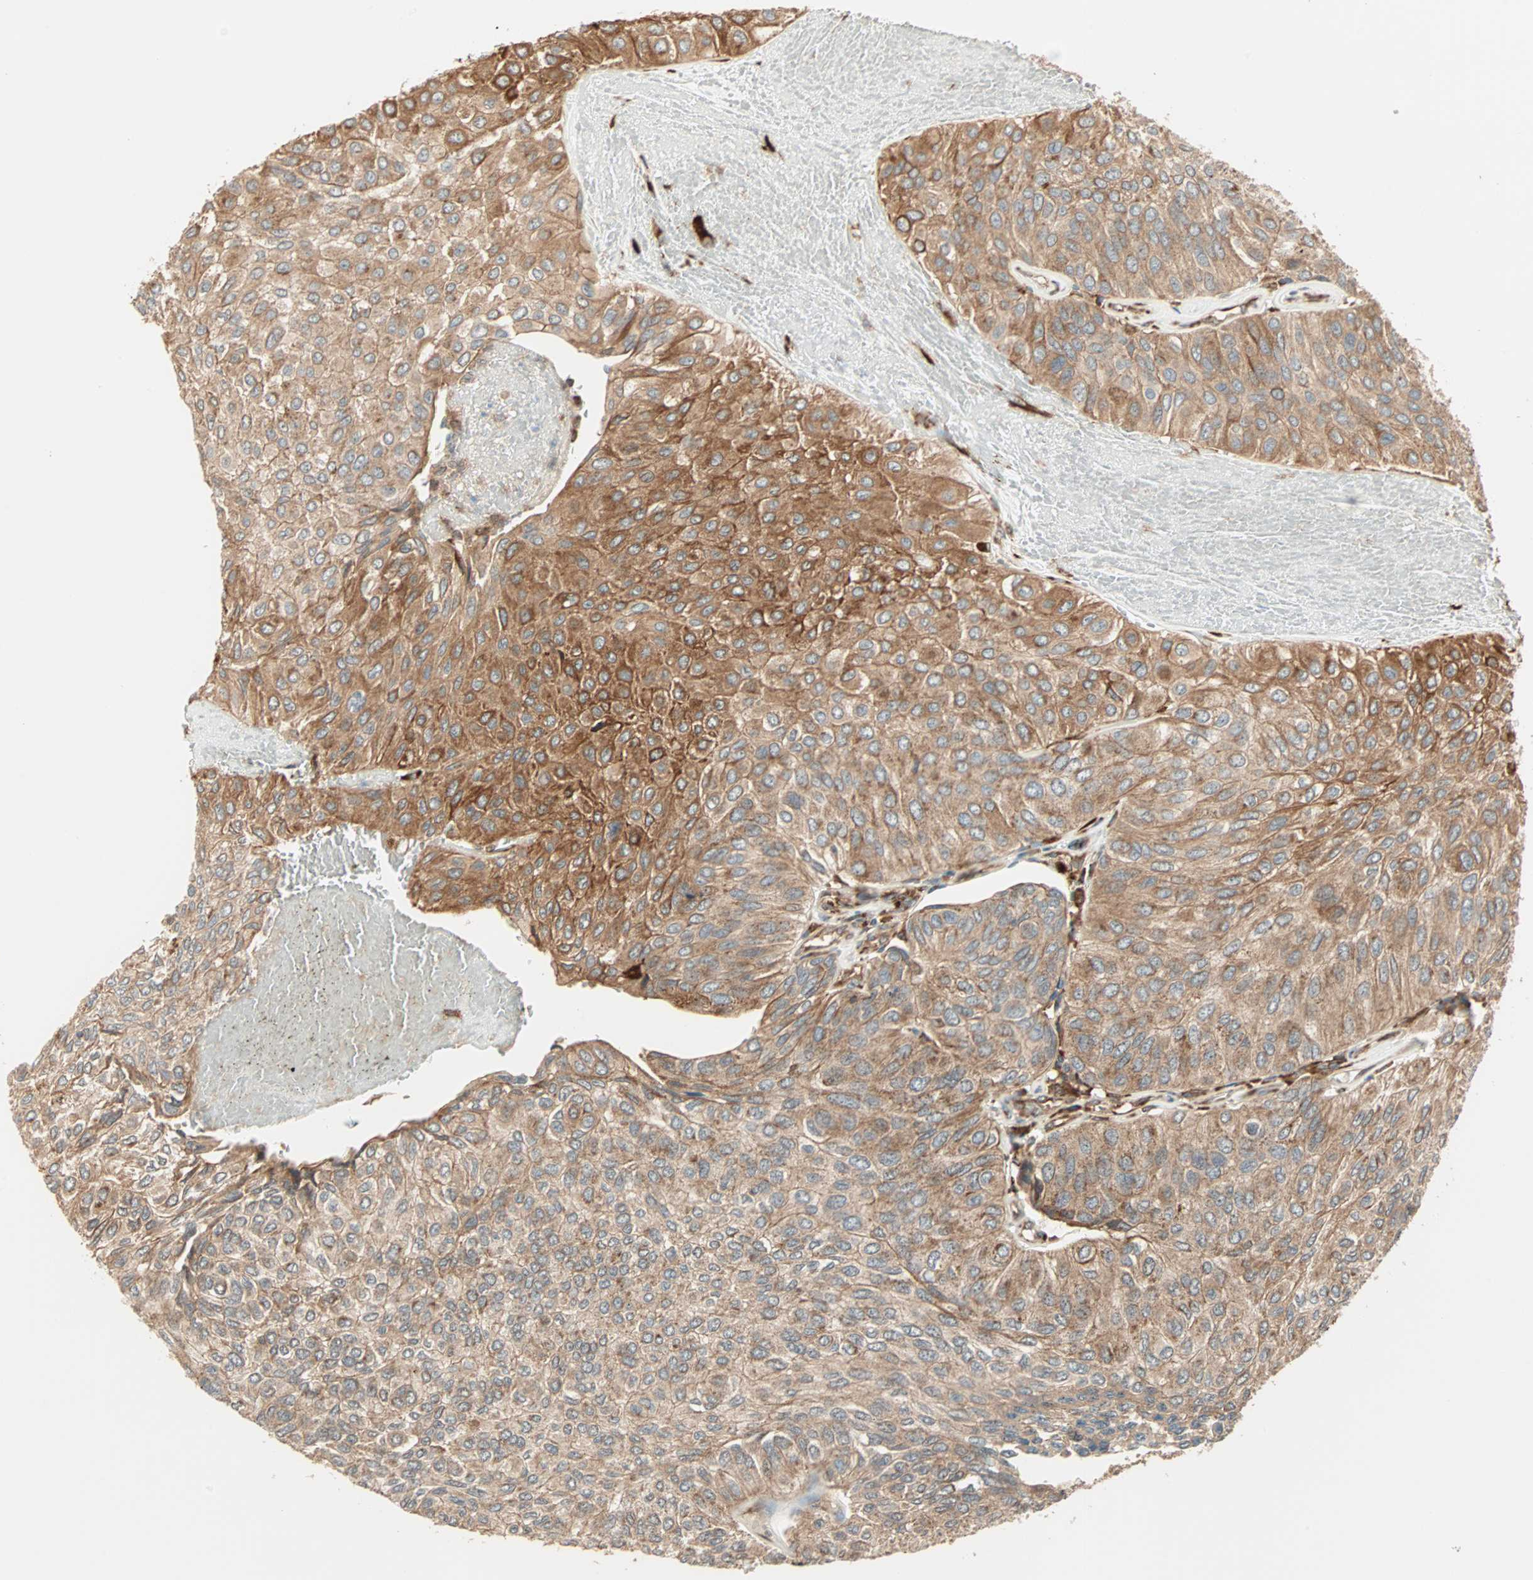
{"staining": {"intensity": "moderate", "quantity": ">75%", "location": "cytoplasmic/membranous"}, "tissue": "urothelial cancer", "cell_type": "Tumor cells", "image_type": "cancer", "snomed": [{"axis": "morphology", "description": "Urothelial carcinoma, High grade"}, {"axis": "topography", "description": "Urinary bladder"}], "caption": "About >75% of tumor cells in human high-grade urothelial carcinoma exhibit moderate cytoplasmic/membranous protein staining as visualized by brown immunohistochemical staining.", "gene": "P4HA1", "patient": {"sex": "male", "age": 66}}